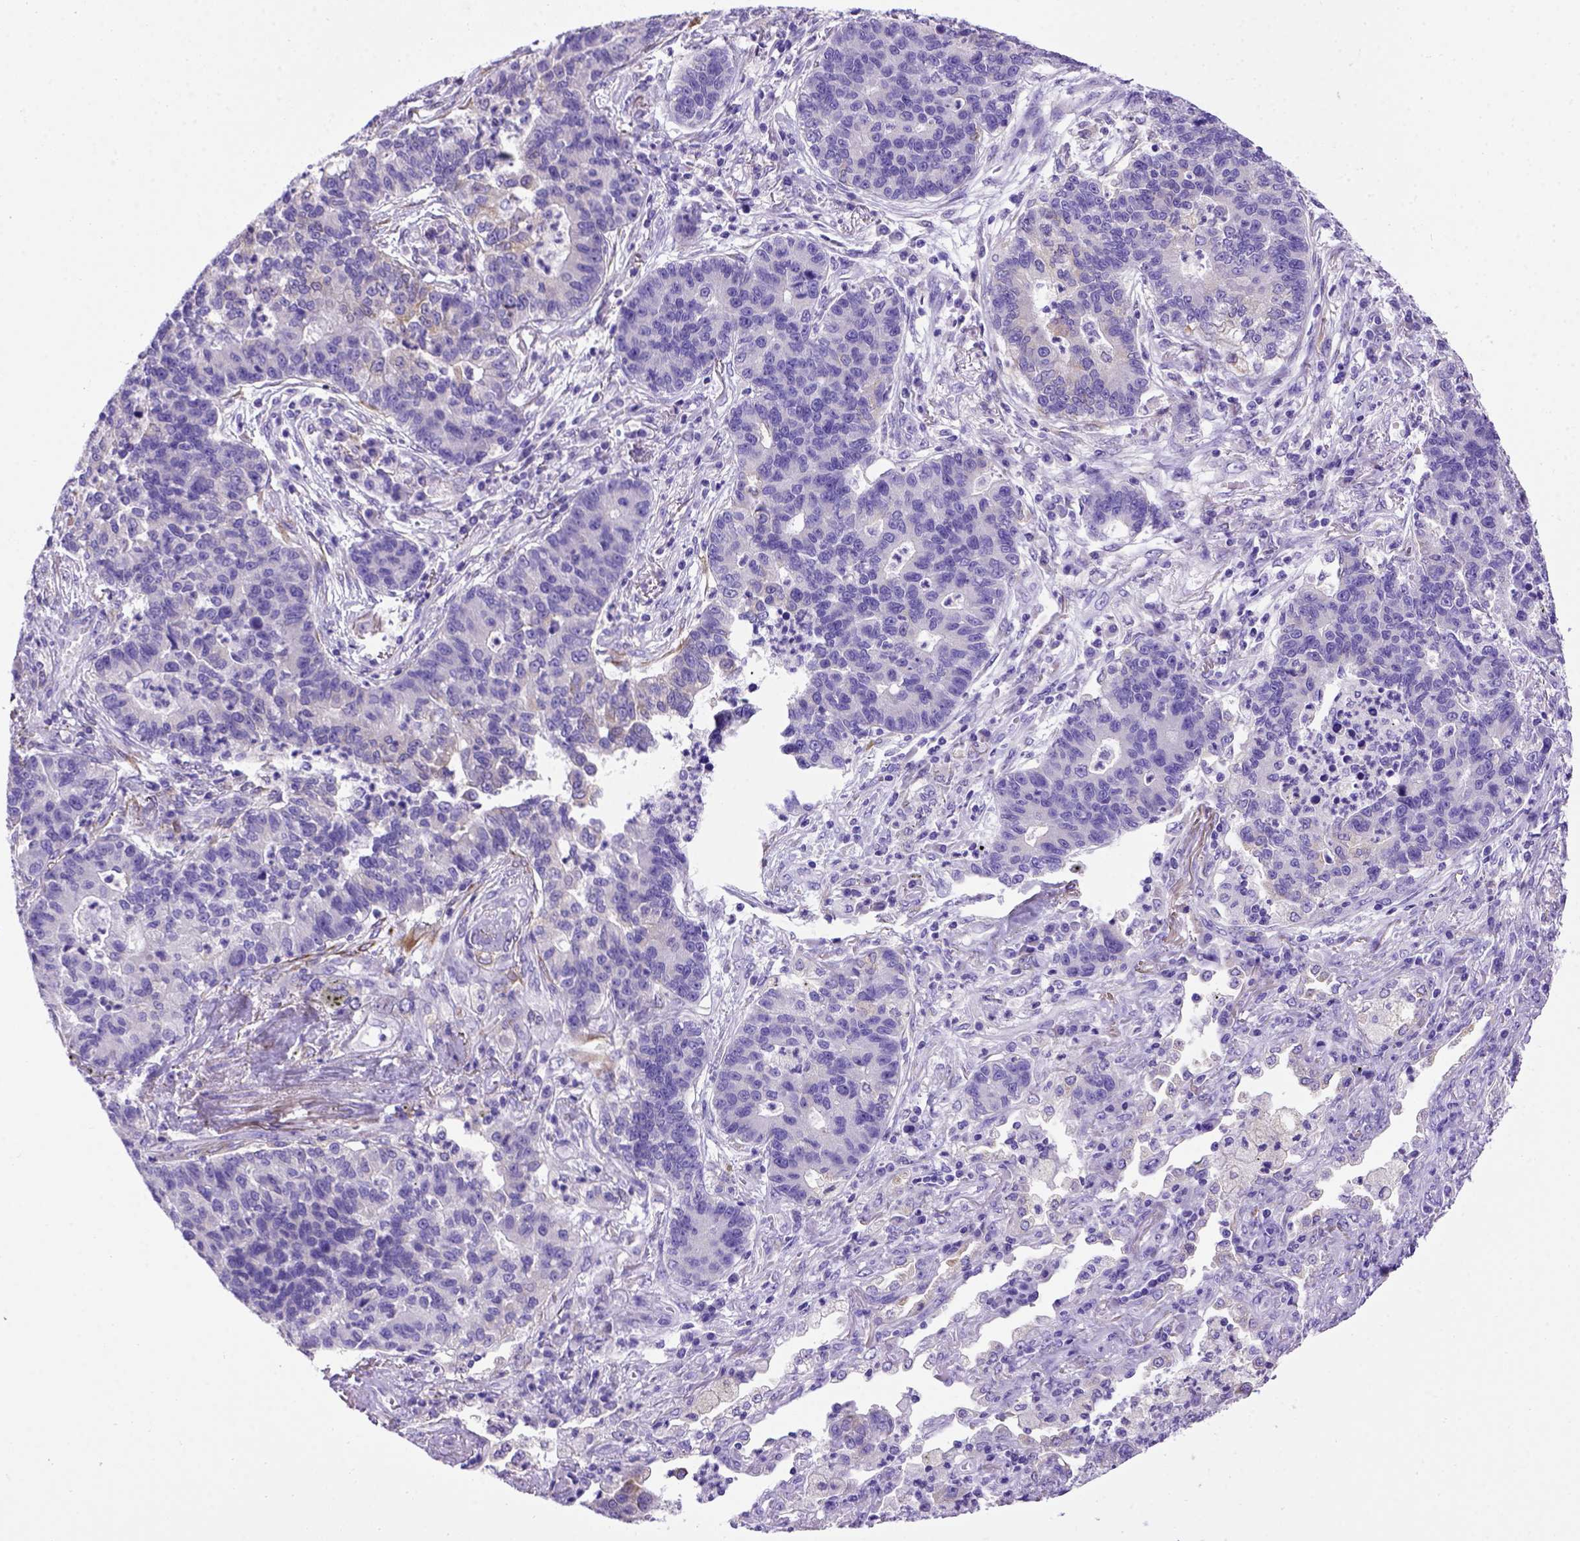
{"staining": {"intensity": "negative", "quantity": "none", "location": "none"}, "tissue": "lung cancer", "cell_type": "Tumor cells", "image_type": "cancer", "snomed": [{"axis": "morphology", "description": "Adenocarcinoma, NOS"}, {"axis": "topography", "description": "Lung"}], "caption": "This histopathology image is of lung cancer (adenocarcinoma) stained with IHC to label a protein in brown with the nuclei are counter-stained blue. There is no staining in tumor cells.", "gene": "PTGES", "patient": {"sex": "female", "age": 57}}